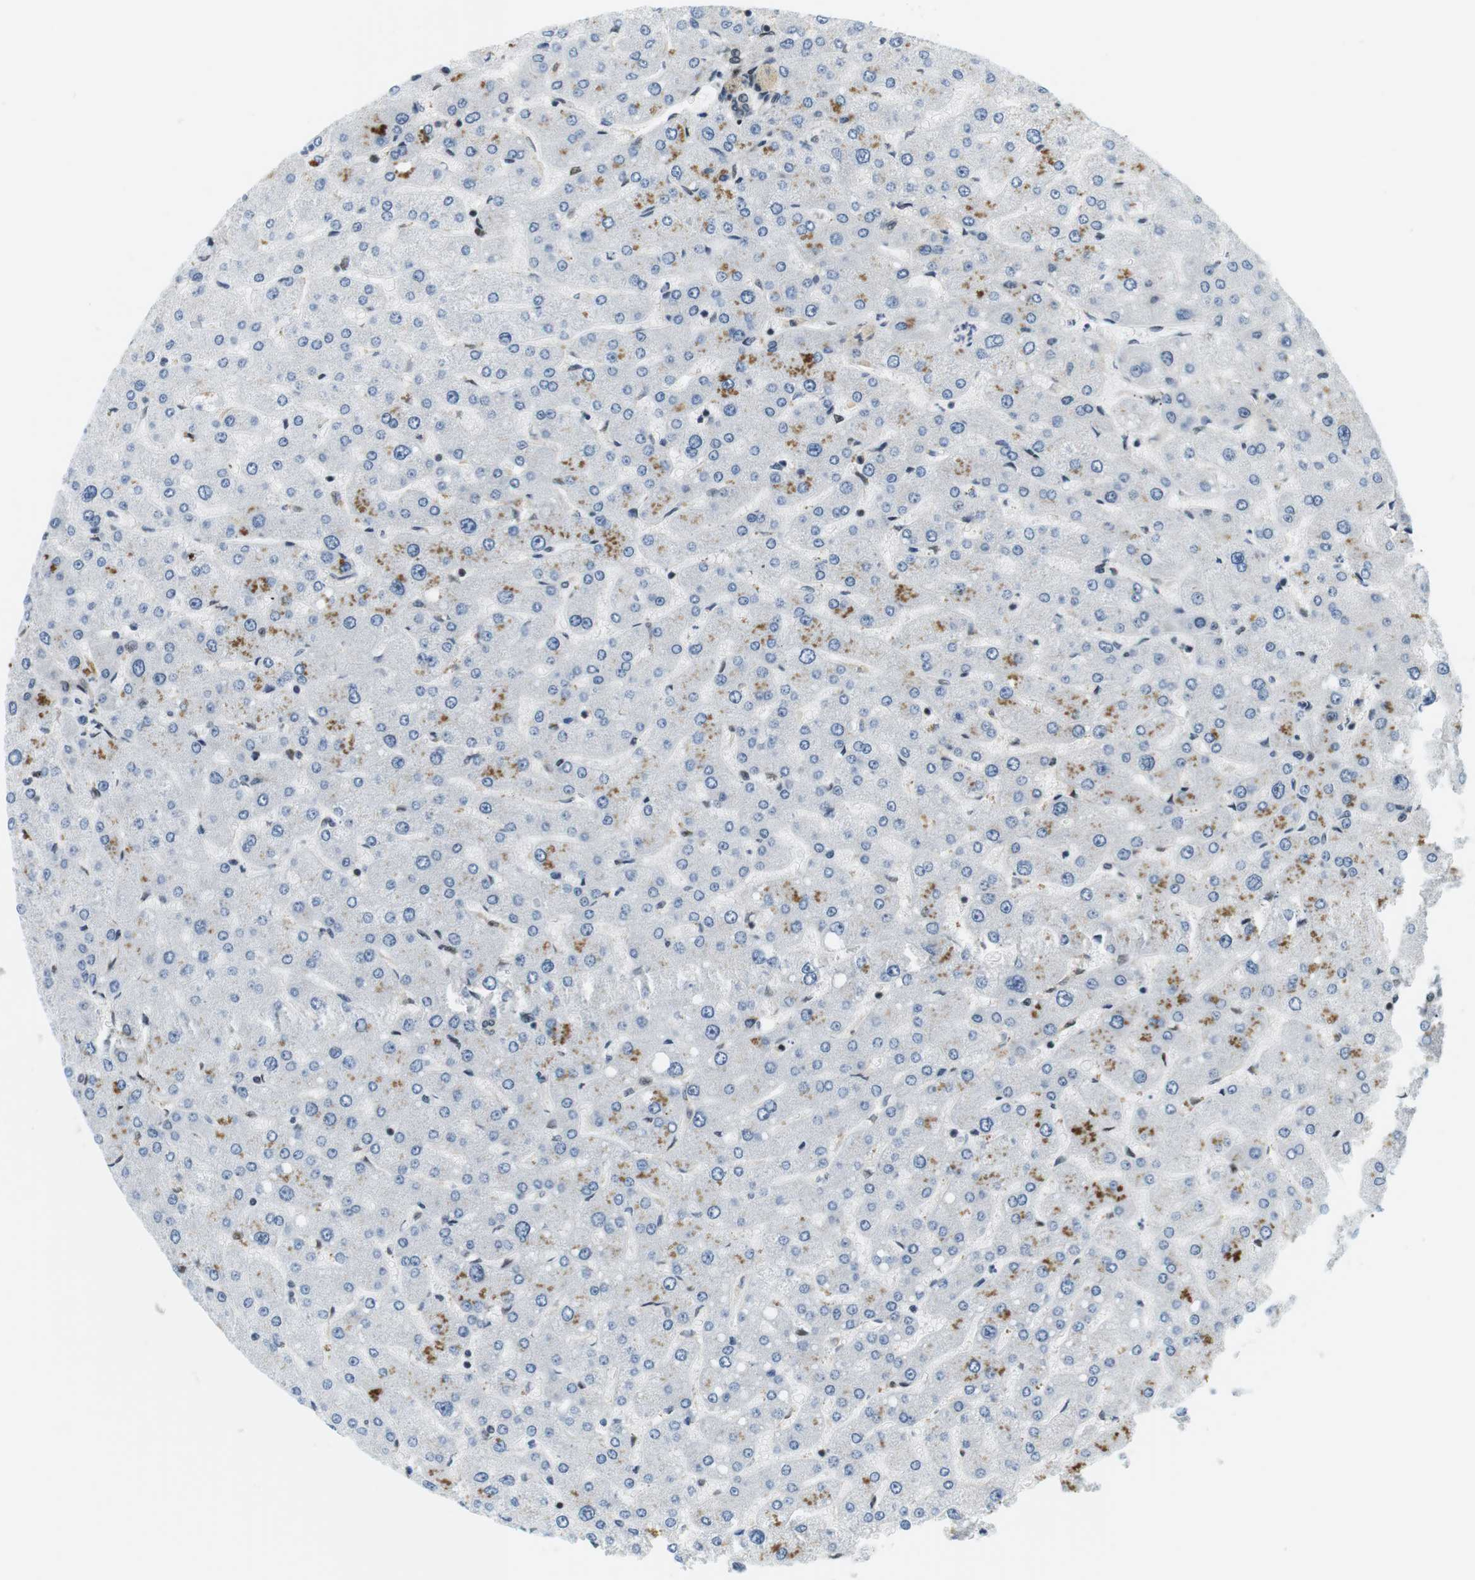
{"staining": {"intensity": "moderate", "quantity": "<25%", "location": "cytoplasmic/membranous"}, "tissue": "liver", "cell_type": "Cholangiocytes", "image_type": "normal", "snomed": [{"axis": "morphology", "description": "Normal tissue, NOS"}, {"axis": "topography", "description": "Liver"}], "caption": "Immunohistochemistry (IHC) staining of benign liver, which reveals low levels of moderate cytoplasmic/membranous staining in about <25% of cholangiocytes indicating moderate cytoplasmic/membranous protein staining. The staining was performed using DAB (brown) for protein detection and nuclei were counterstained in hematoxylin (blue).", "gene": "CSNK2B", "patient": {"sex": "male", "age": 55}}